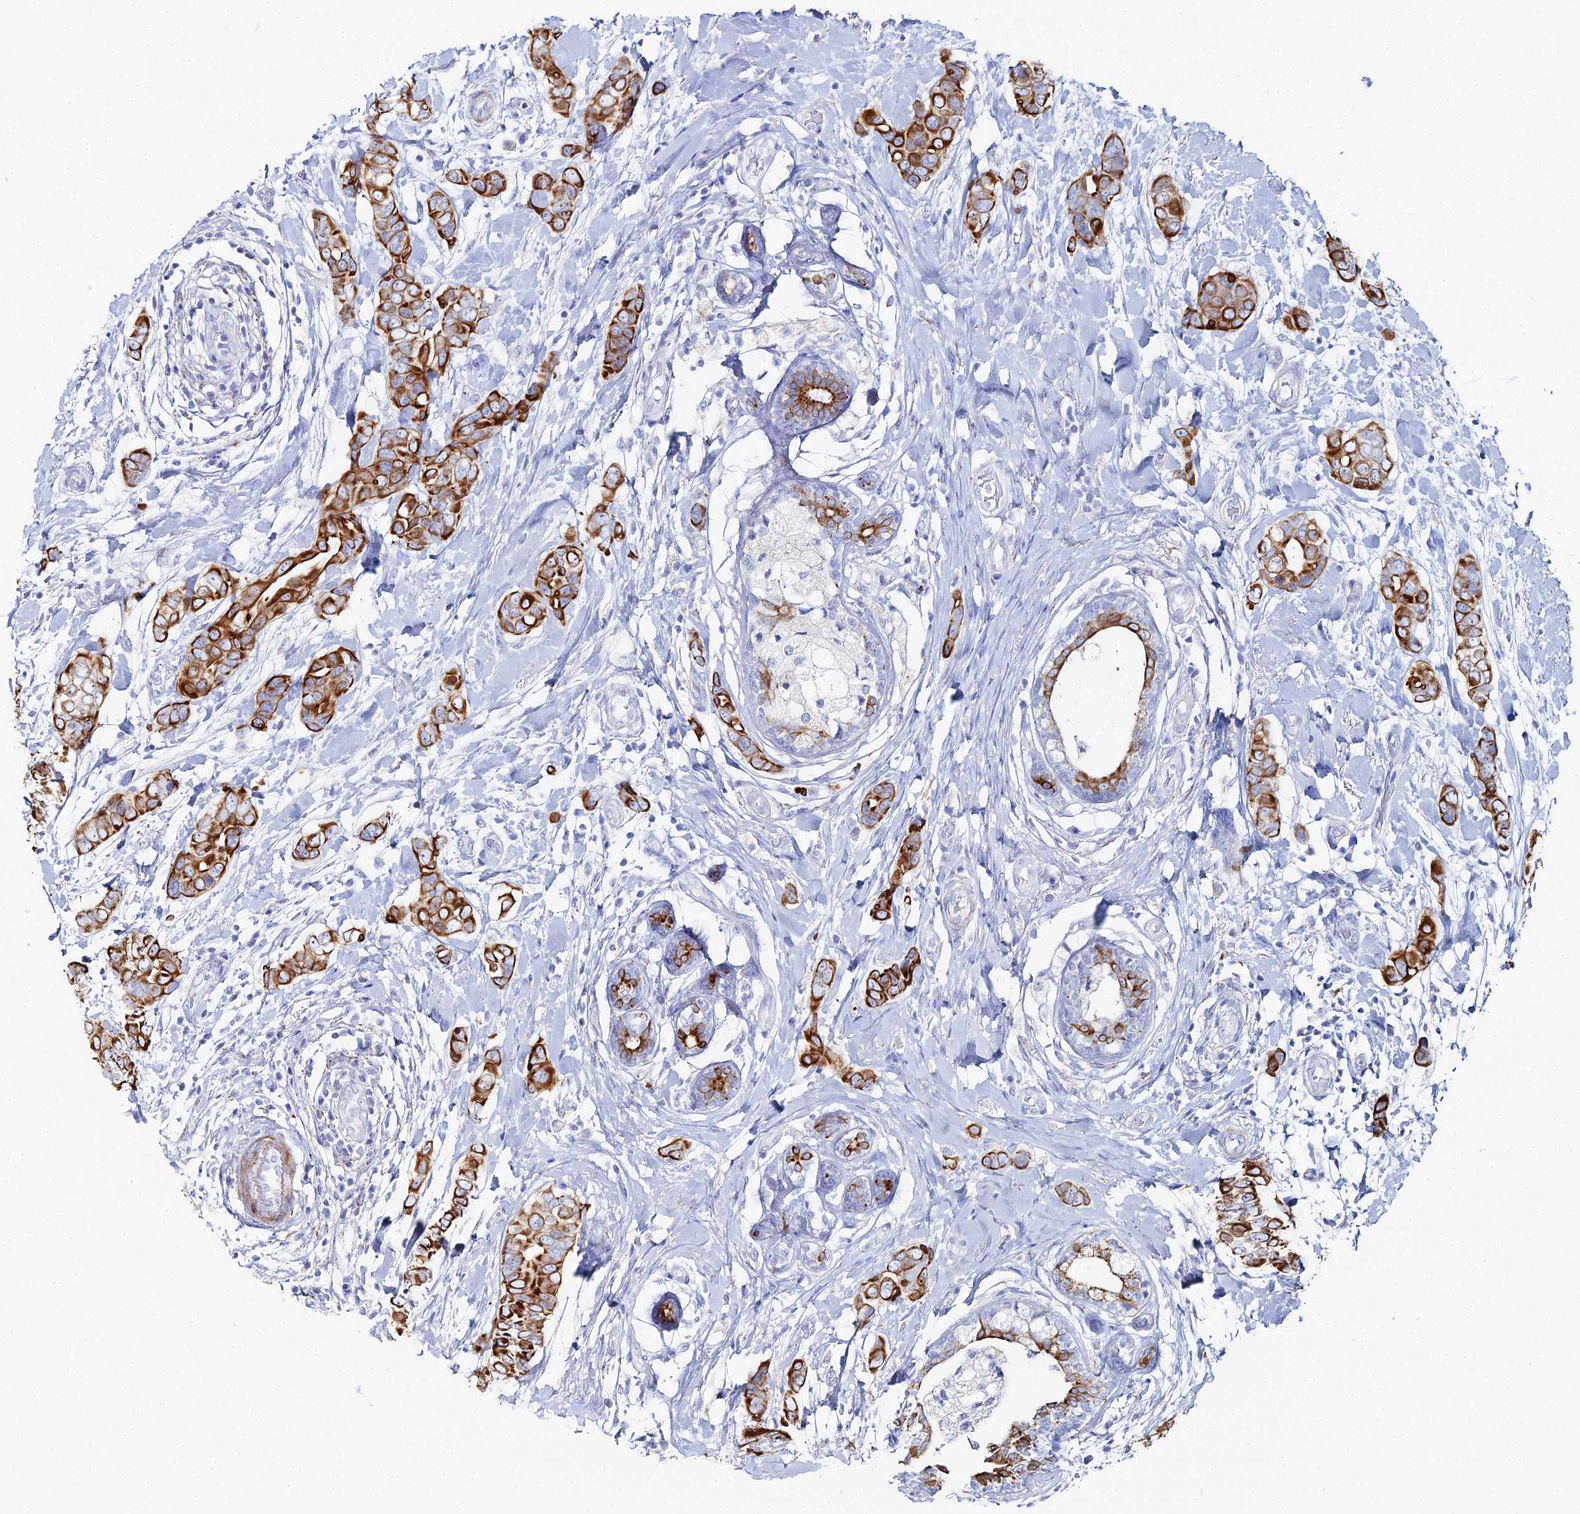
{"staining": {"intensity": "strong", "quantity": ">75%", "location": "cytoplasmic/membranous"}, "tissue": "breast cancer", "cell_type": "Tumor cells", "image_type": "cancer", "snomed": [{"axis": "morphology", "description": "Lobular carcinoma"}, {"axis": "topography", "description": "Breast"}], "caption": "Breast lobular carcinoma was stained to show a protein in brown. There is high levels of strong cytoplasmic/membranous expression in about >75% of tumor cells.", "gene": "DHX34", "patient": {"sex": "female", "age": 51}}